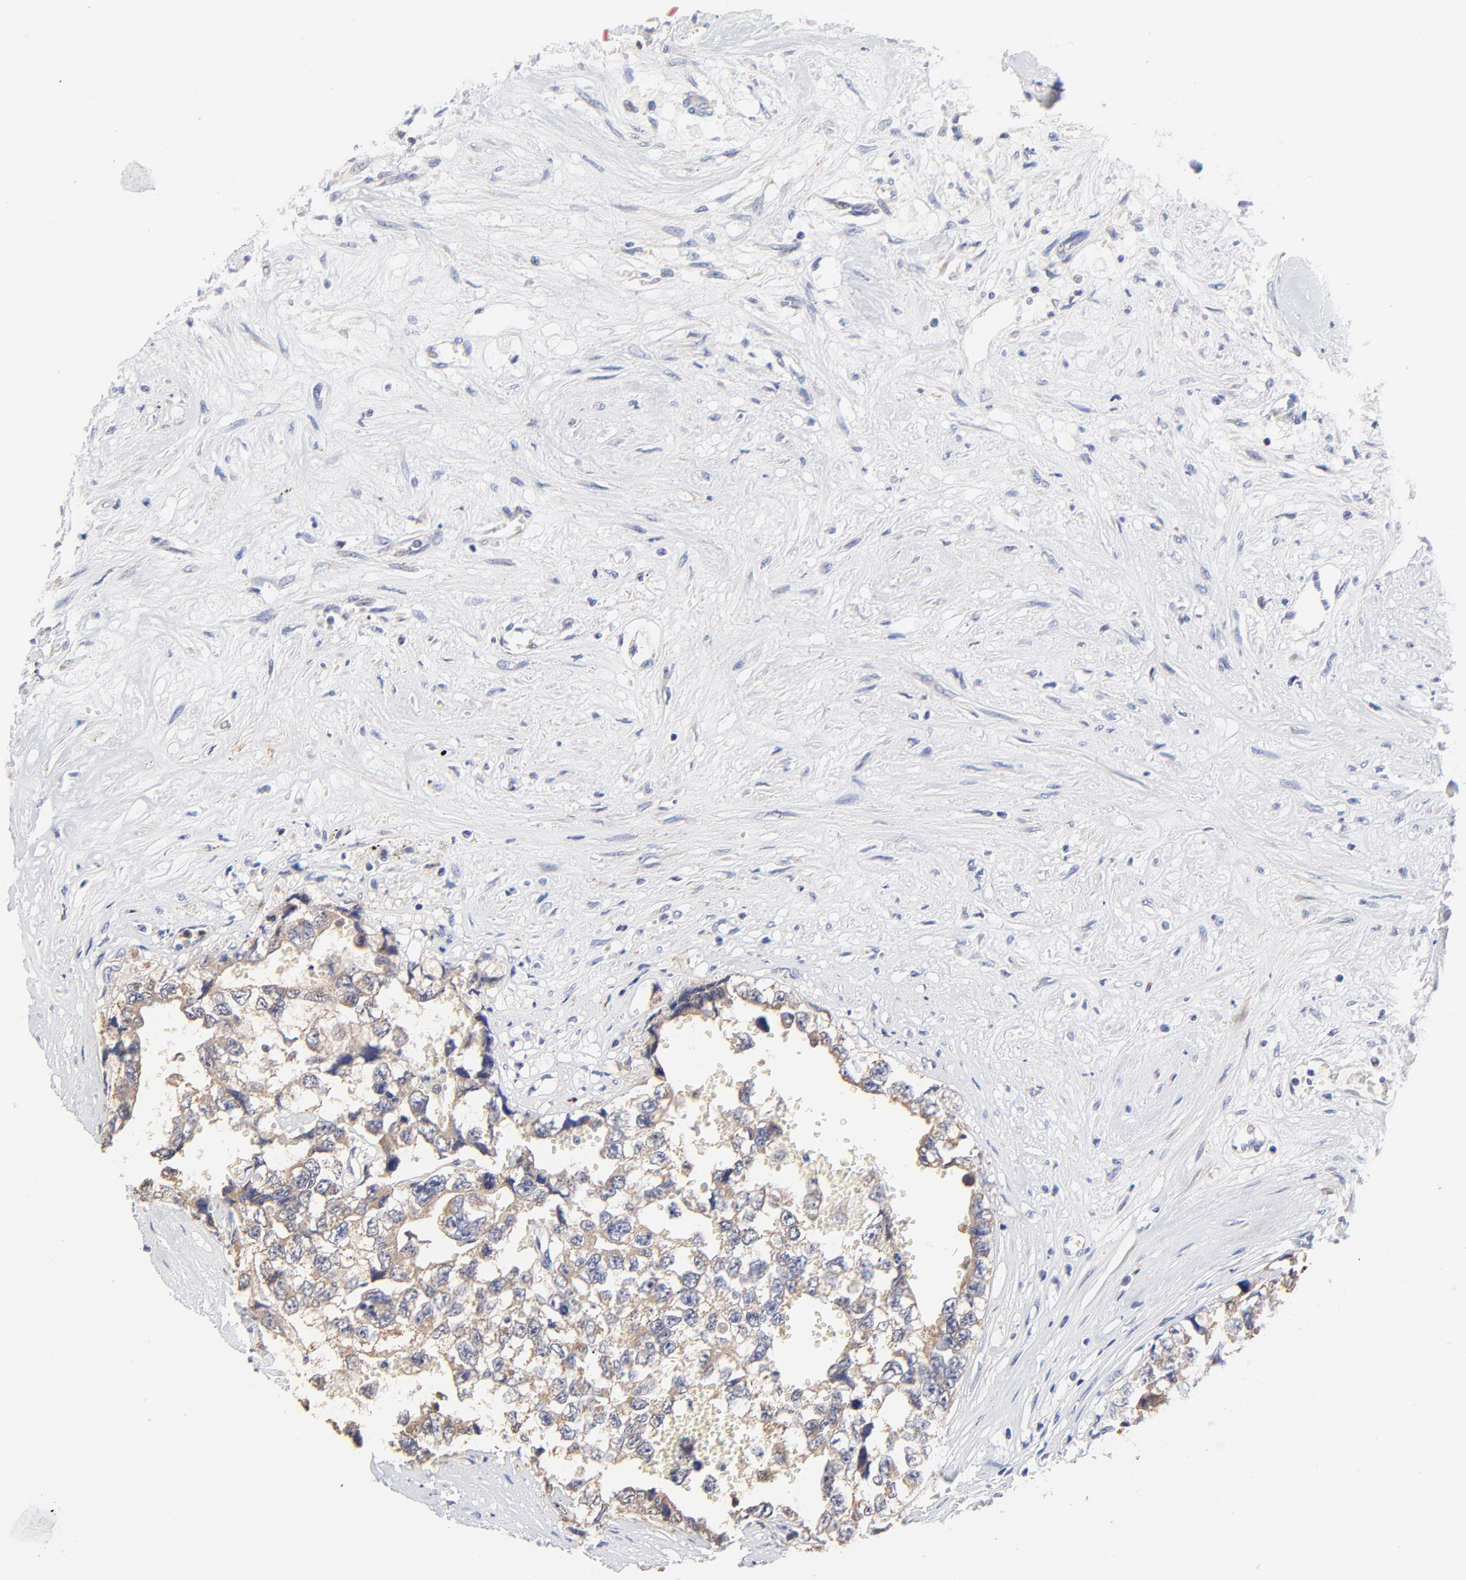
{"staining": {"intensity": "weak", "quantity": ">75%", "location": "cytoplasmic/membranous"}, "tissue": "testis cancer", "cell_type": "Tumor cells", "image_type": "cancer", "snomed": [{"axis": "morphology", "description": "Carcinoma, Embryonal, NOS"}, {"axis": "topography", "description": "Testis"}], "caption": "Protein expression analysis of human embryonal carcinoma (testis) reveals weak cytoplasmic/membranous expression in approximately >75% of tumor cells. The staining is performed using DAB brown chromogen to label protein expression. The nuclei are counter-stained blue using hematoxylin.", "gene": "PTK7", "patient": {"sex": "male", "age": 31}}